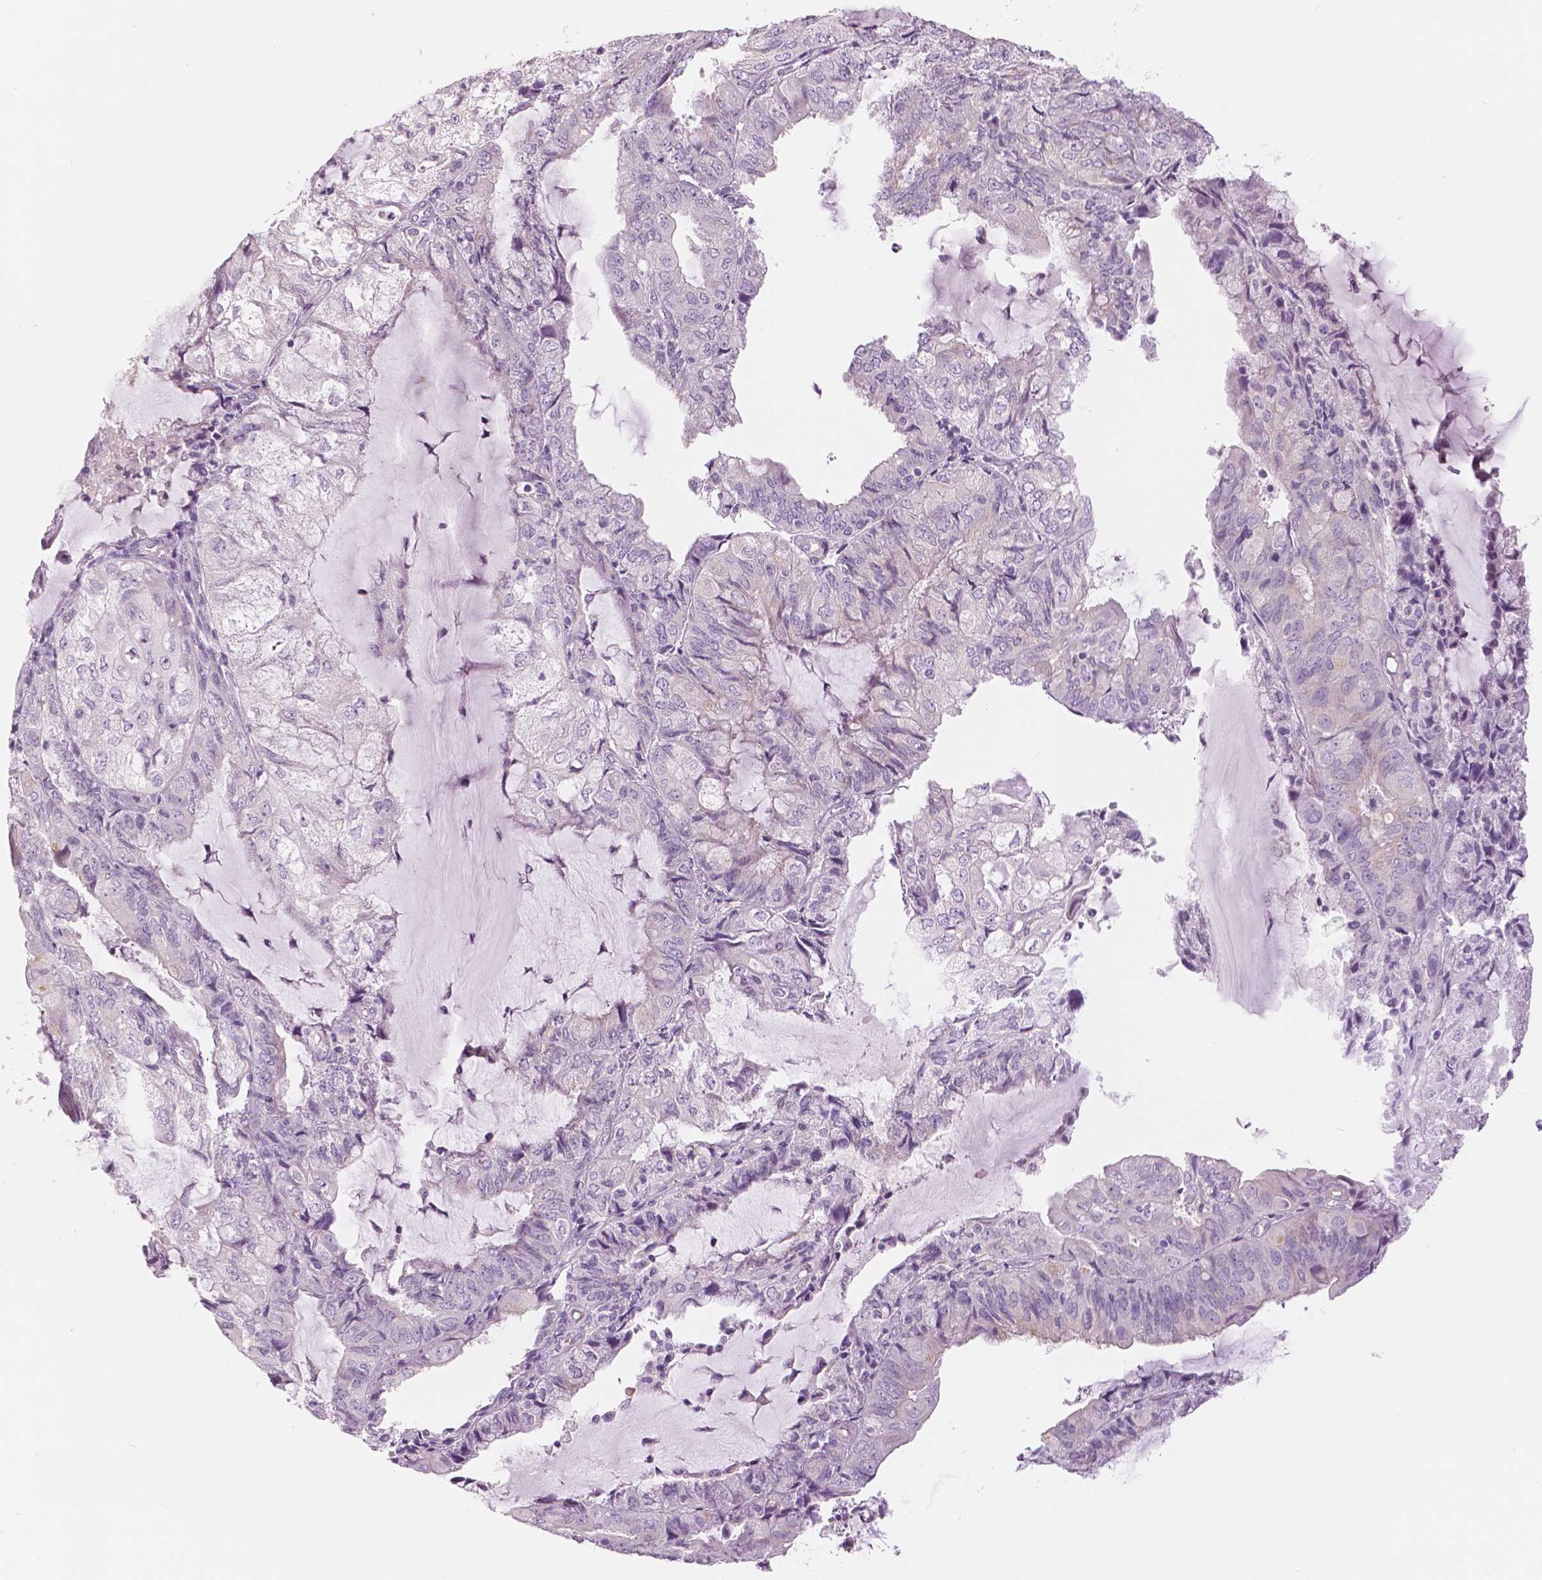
{"staining": {"intensity": "negative", "quantity": "none", "location": "none"}, "tissue": "endometrial cancer", "cell_type": "Tumor cells", "image_type": "cancer", "snomed": [{"axis": "morphology", "description": "Adenocarcinoma, NOS"}, {"axis": "topography", "description": "Endometrium"}], "caption": "Tumor cells are negative for brown protein staining in endometrial cancer. The staining was performed using DAB to visualize the protein expression in brown, while the nuclei were stained in blue with hematoxylin (Magnification: 20x).", "gene": "SLC24A1", "patient": {"sex": "female", "age": 81}}